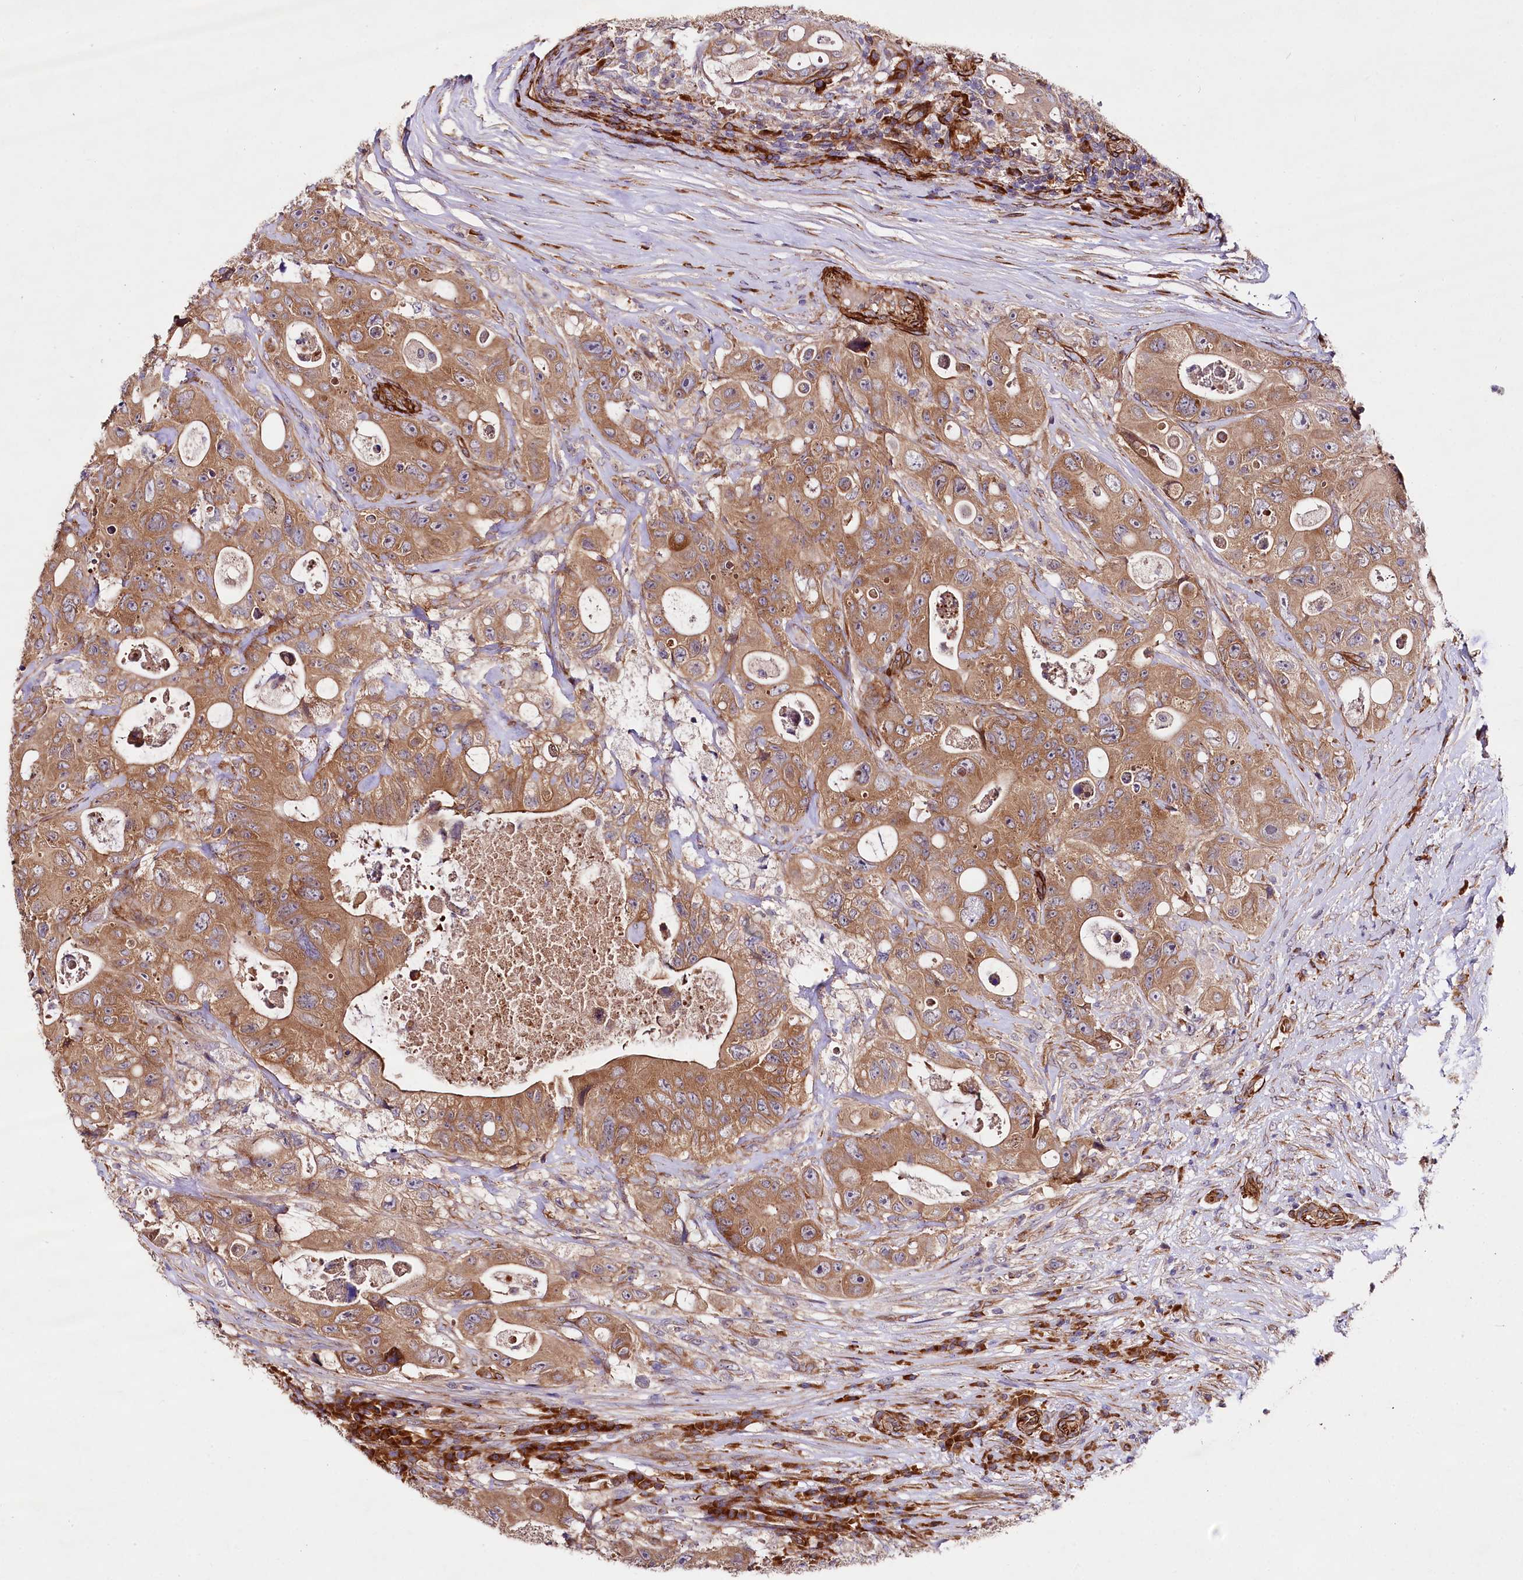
{"staining": {"intensity": "moderate", "quantity": ">75%", "location": "cytoplasmic/membranous"}, "tissue": "colorectal cancer", "cell_type": "Tumor cells", "image_type": "cancer", "snomed": [{"axis": "morphology", "description": "Adenocarcinoma, NOS"}, {"axis": "topography", "description": "Colon"}], "caption": "Human colorectal adenocarcinoma stained with a protein marker shows moderate staining in tumor cells.", "gene": "SPATS2", "patient": {"sex": "female", "age": 46}}